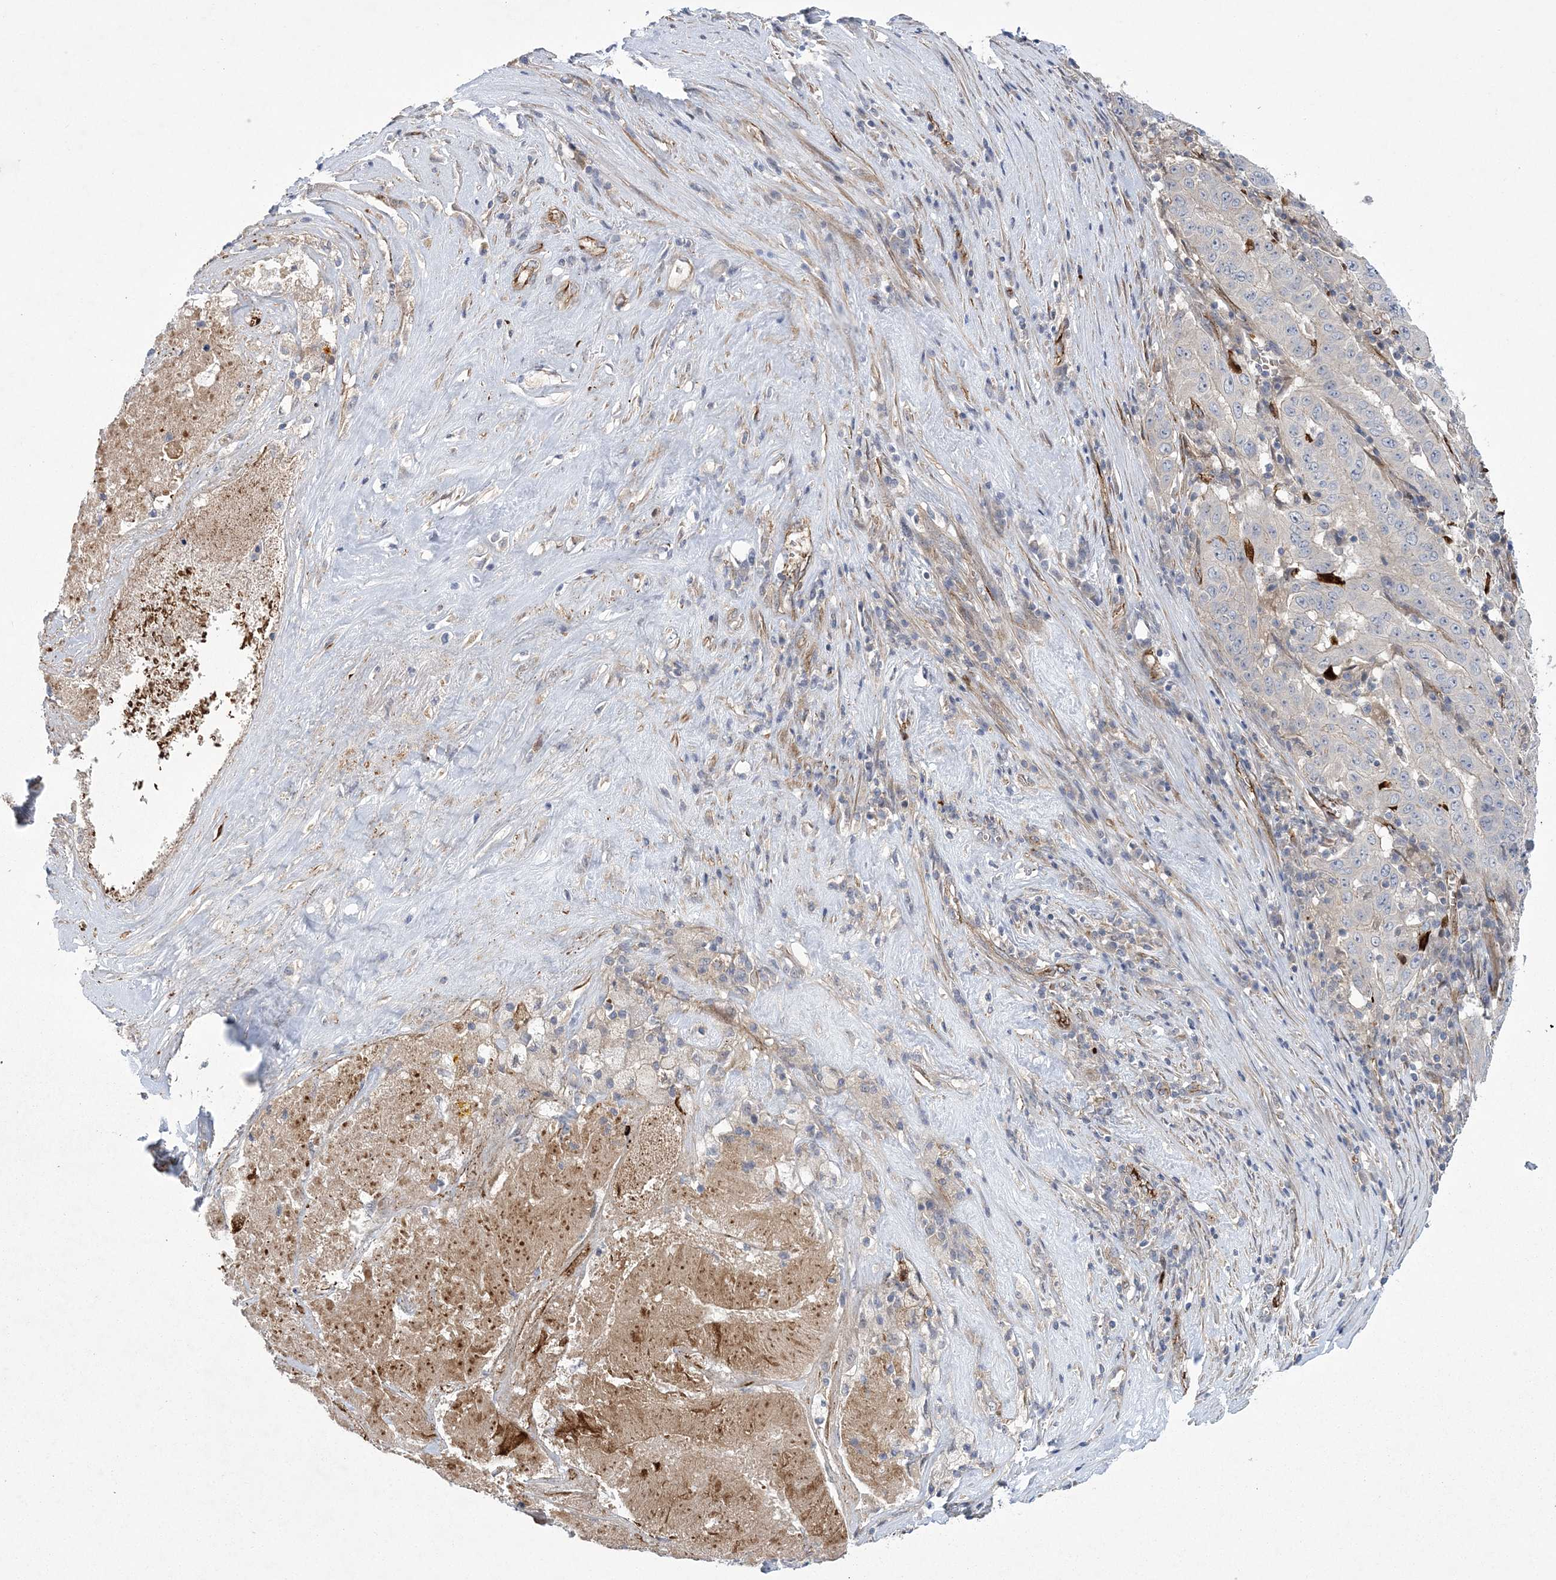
{"staining": {"intensity": "negative", "quantity": "none", "location": "none"}, "tissue": "pancreatic cancer", "cell_type": "Tumor cells", "image_type": "cancer", "snomed": [{"axis": "morphology", "description": "Adenocarcinoma, NOS"}, {"axis": "topography", "description": "Pancreas"}], "caption": "High power microscopy photomicrograph of an IHC micrograph of adenocarcinoma (pancreatic), revealing no significant staining in tumor cells.", "gene": "CALN1", "patient": {"sex": "male", "age": 63}}